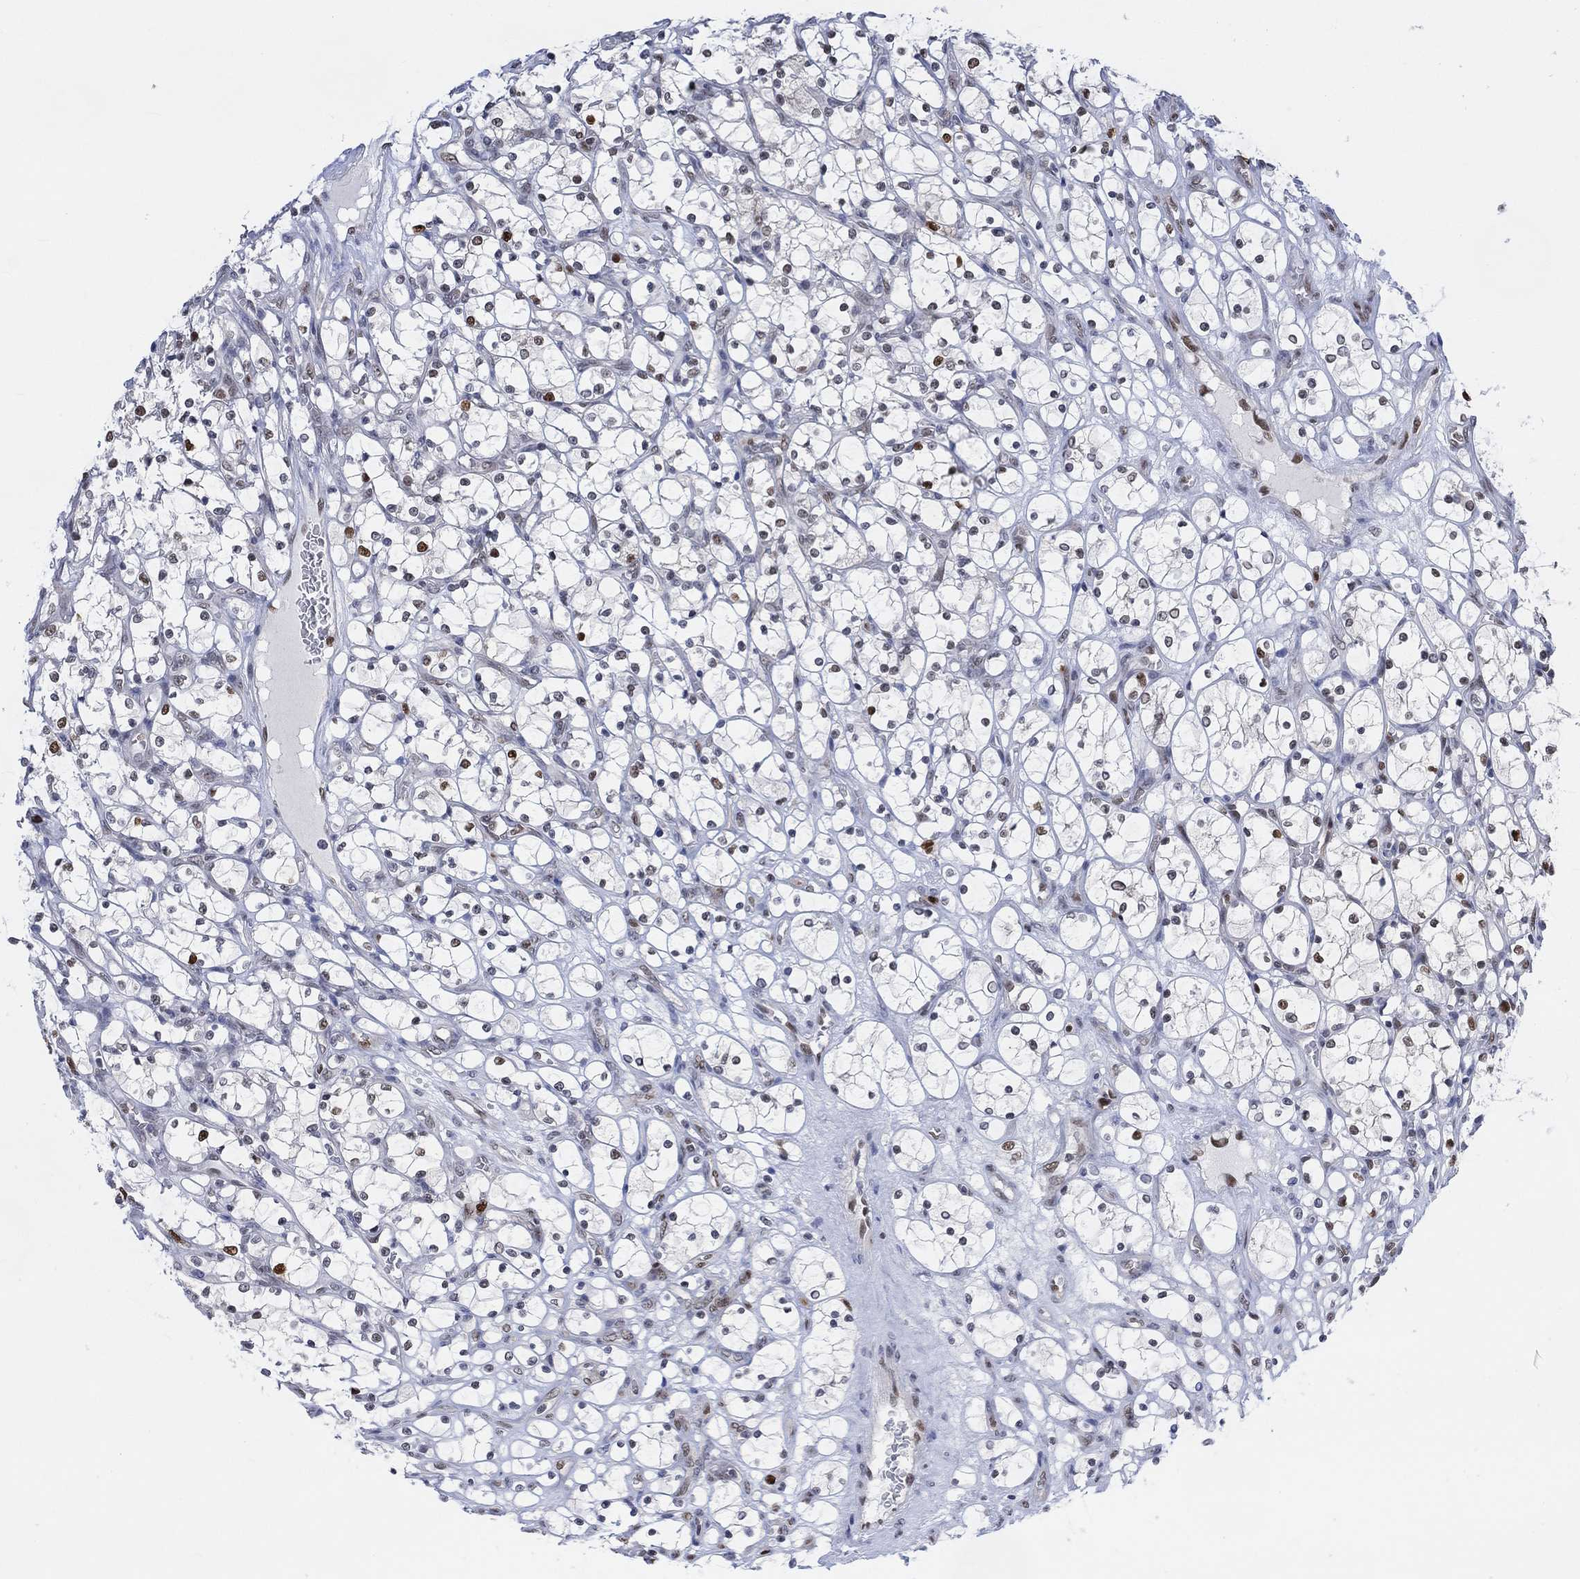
{"staining": {"intensity": "strong", "quantity": "<25%", "location": "nuclear"}, "tissue": "renal cancer", "cell_type": "Tumor cells", "image_type": "cancer", "snomed": [{"axis": "morphology", "description": "Adenocarcinoma, NOS"}, {"axis": "topography", "description": "Kidney"}], "caption": "There is medium levels of strong nuclear expression in tumor cells of renal cancer (adenocarcinoma), as demonstrated by immunohistochemical staining (brown color).", "gene": "RAD54L2", "patient": {"sex": "female", "age": 69}}